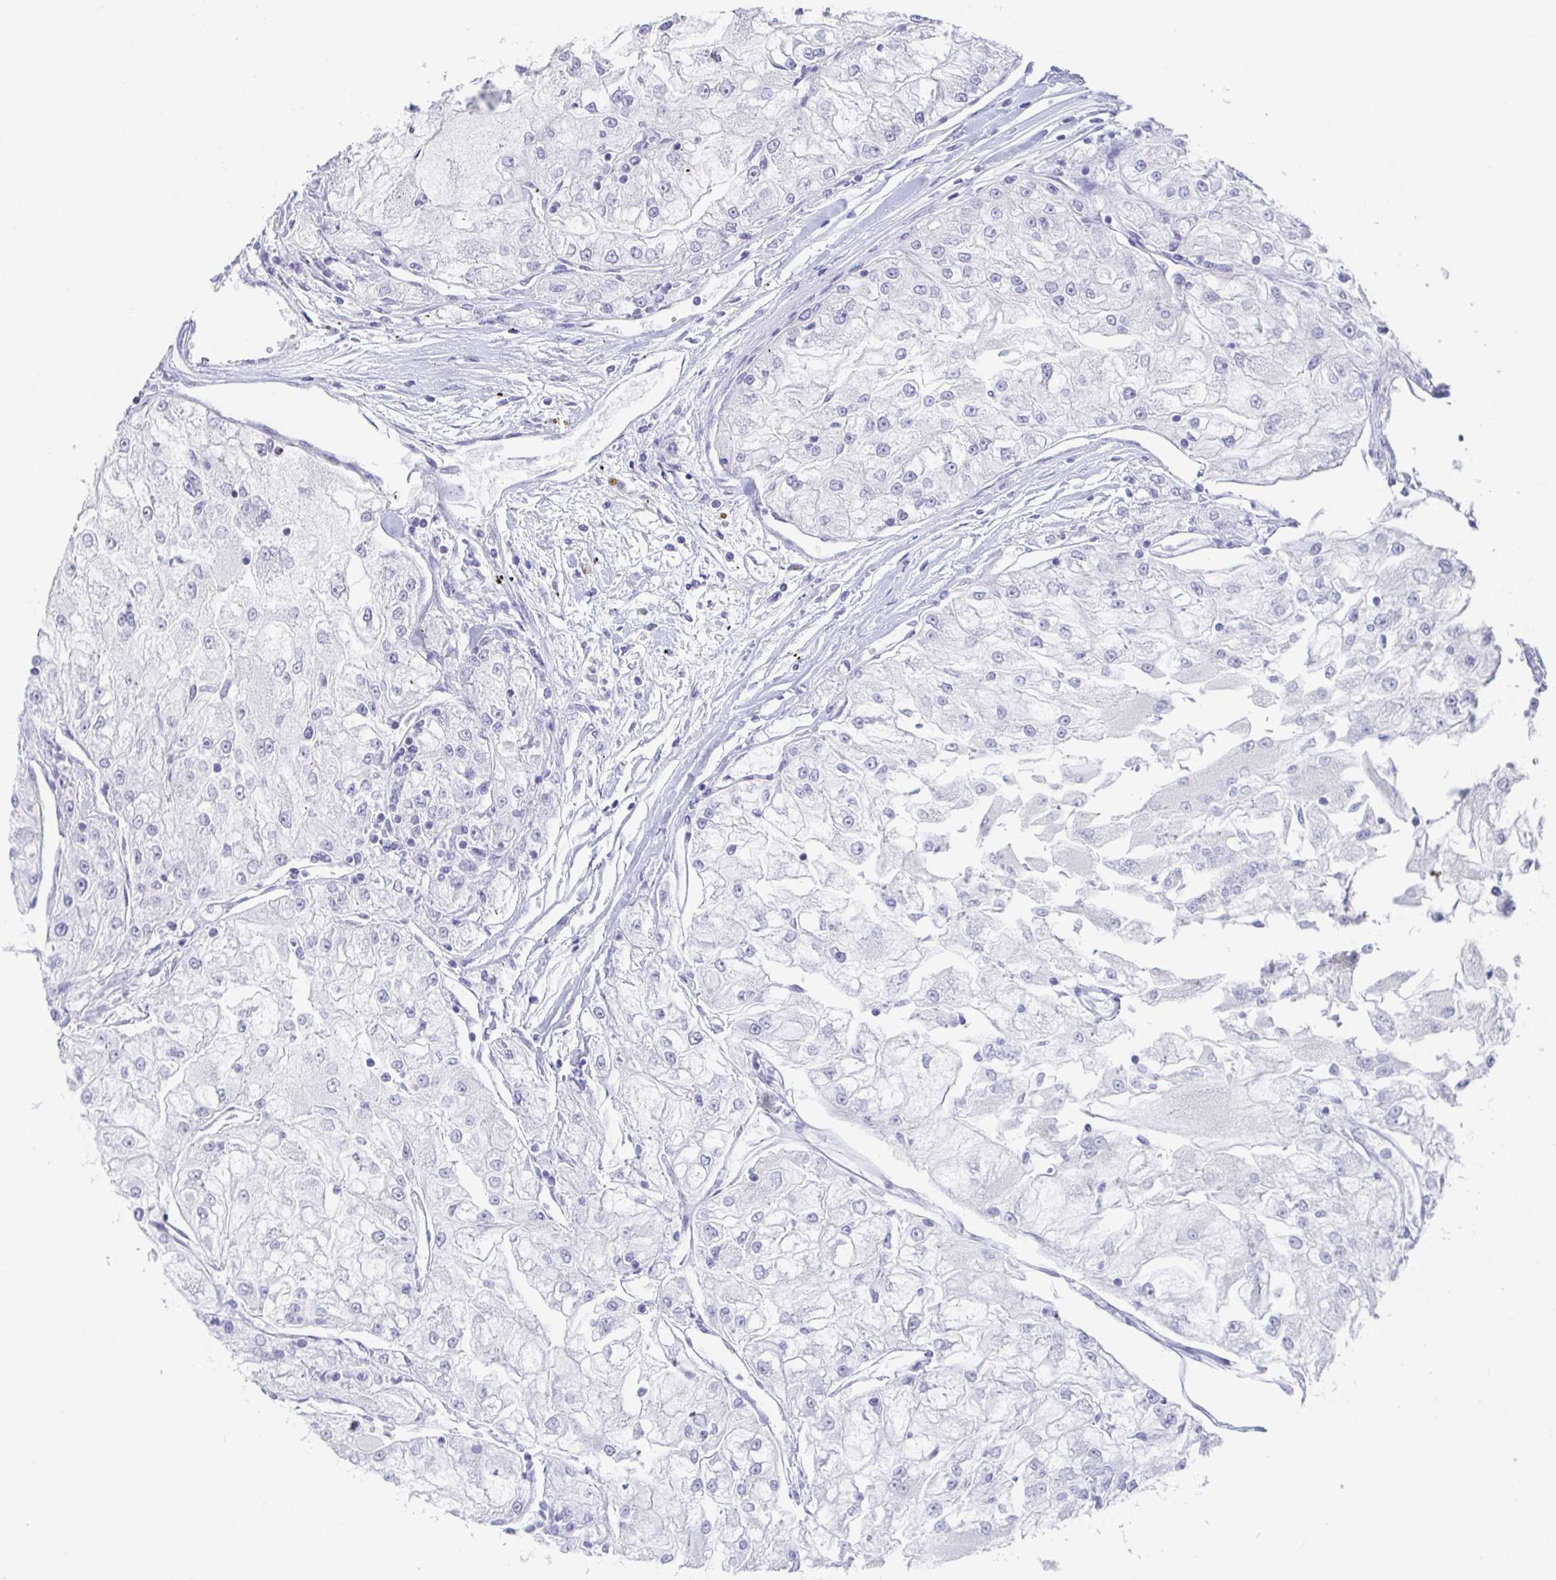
{"staining": {"intensity": "negative", "quantity": "none", "location": "none"}, "tissue": "renal cancer", "cell_type": "Tumor cells", "image_type": "cancer", "snomed": [{"axis": "morphology", "description": "Adenocarcinoma, NOS"}, {"axis": "topography", "description": "Kidney"}], "caption": "Renal cancer (adenocarcinoma) stained for a protein using immunohistochemistry (IHC) shows no positivity tumor cells.", "gene": "PLA2G1B", "patient": {"sex": "female", "age": 72}}